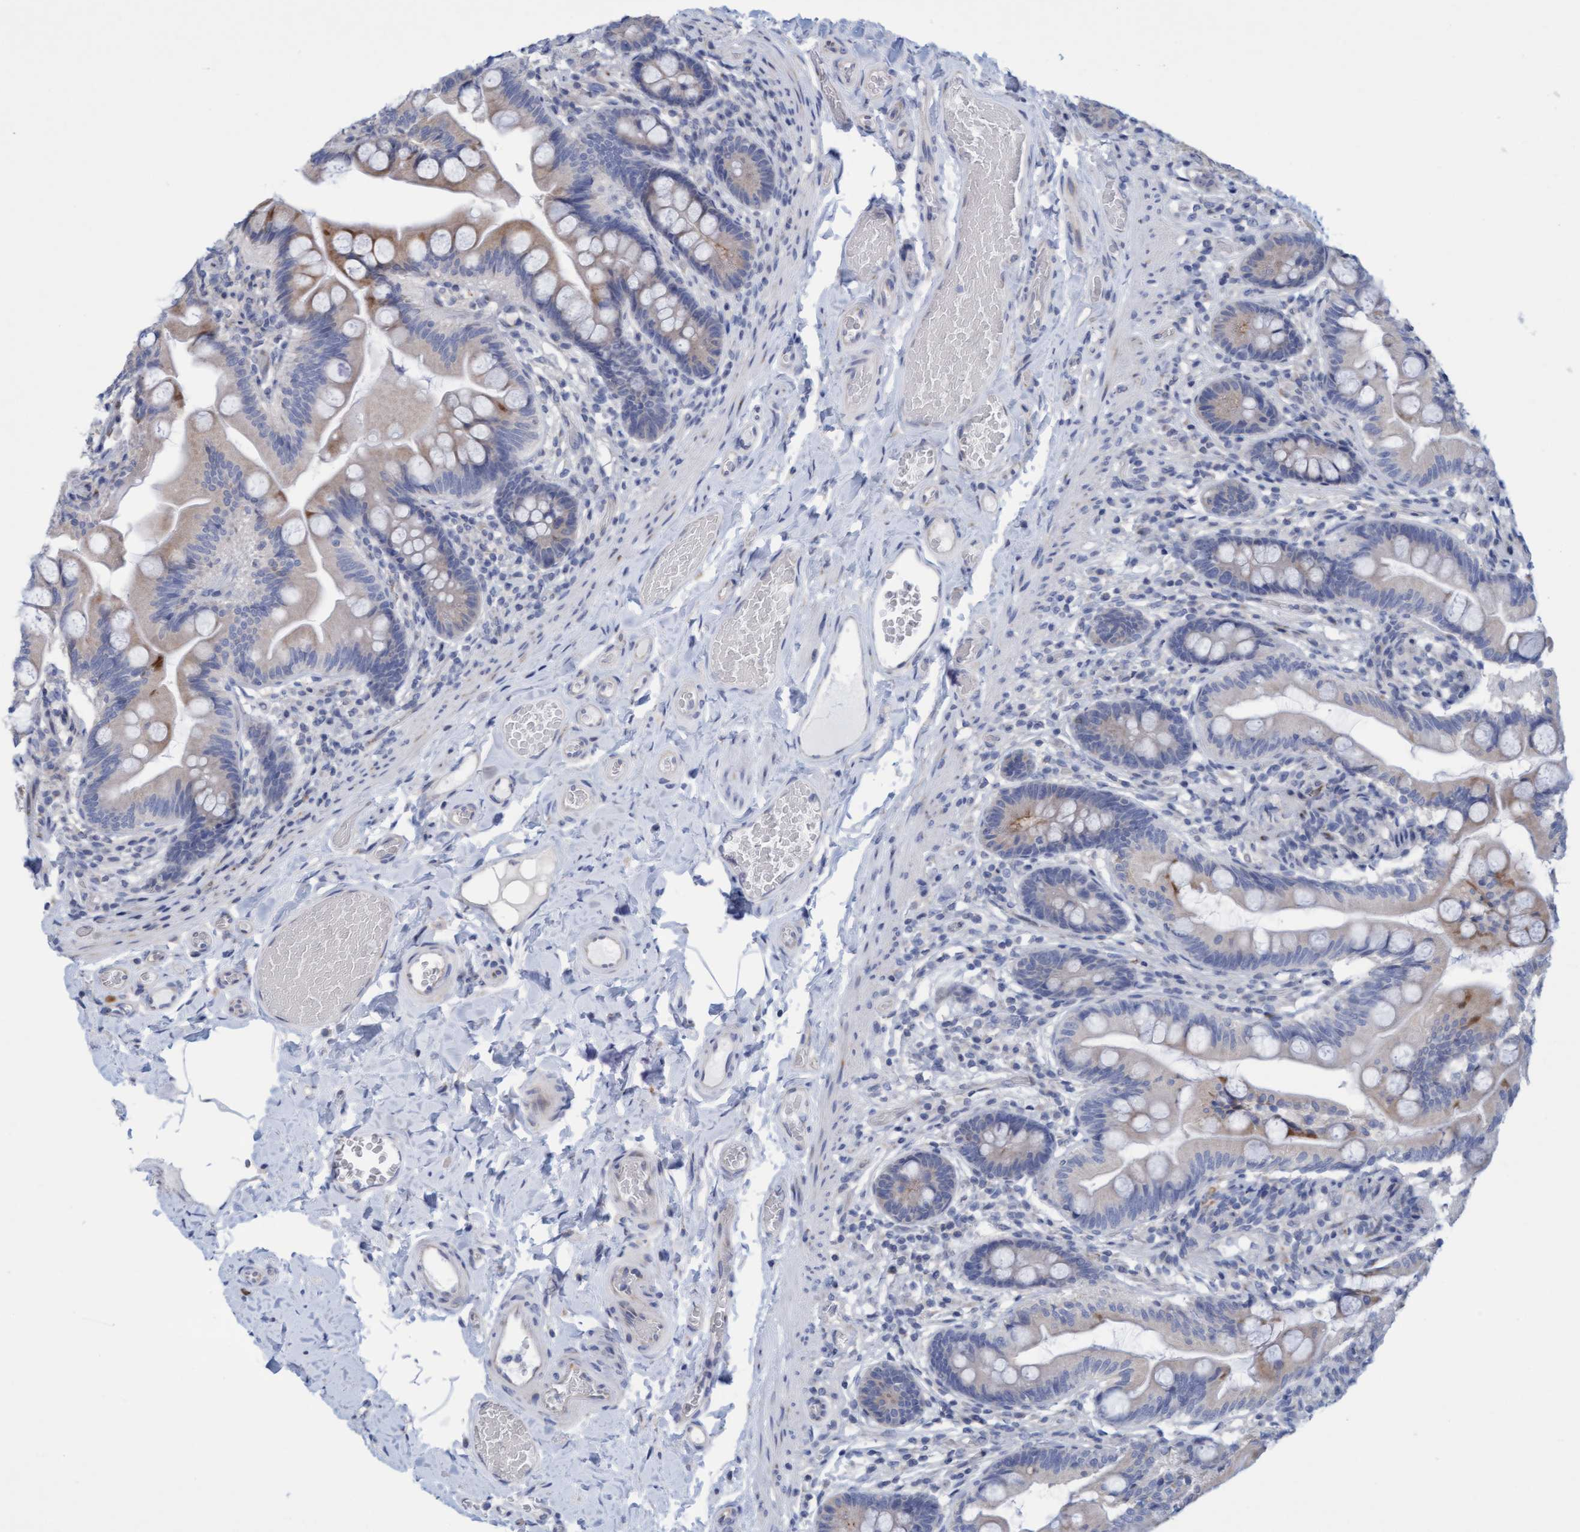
{"staining": {"intensity": "weak", "quantity": "25%-75%", "location": "cytoplasmic/membranous"}, "tissue": "small intestine", "cell_type": "Glandular cells", "image_type": "normal", "snomed": [{"axis": "morphology", "description": "Normal tissue, NOS"}, {"axis": "topography", "description": "Small intestine"}], "caption": "Glandular cells display low levels of weak cytoplasmic/membranous staining in about 25%-75% of cells in normal human small intestine. Using DAB (3,3'-diaminobenzidine) (brown) and hematoxylin (blue) stains, captured at high magnification using brightfield microscopy.", "gene": "SLC28A3", "patient": {"sex": "female", "age": 56}}